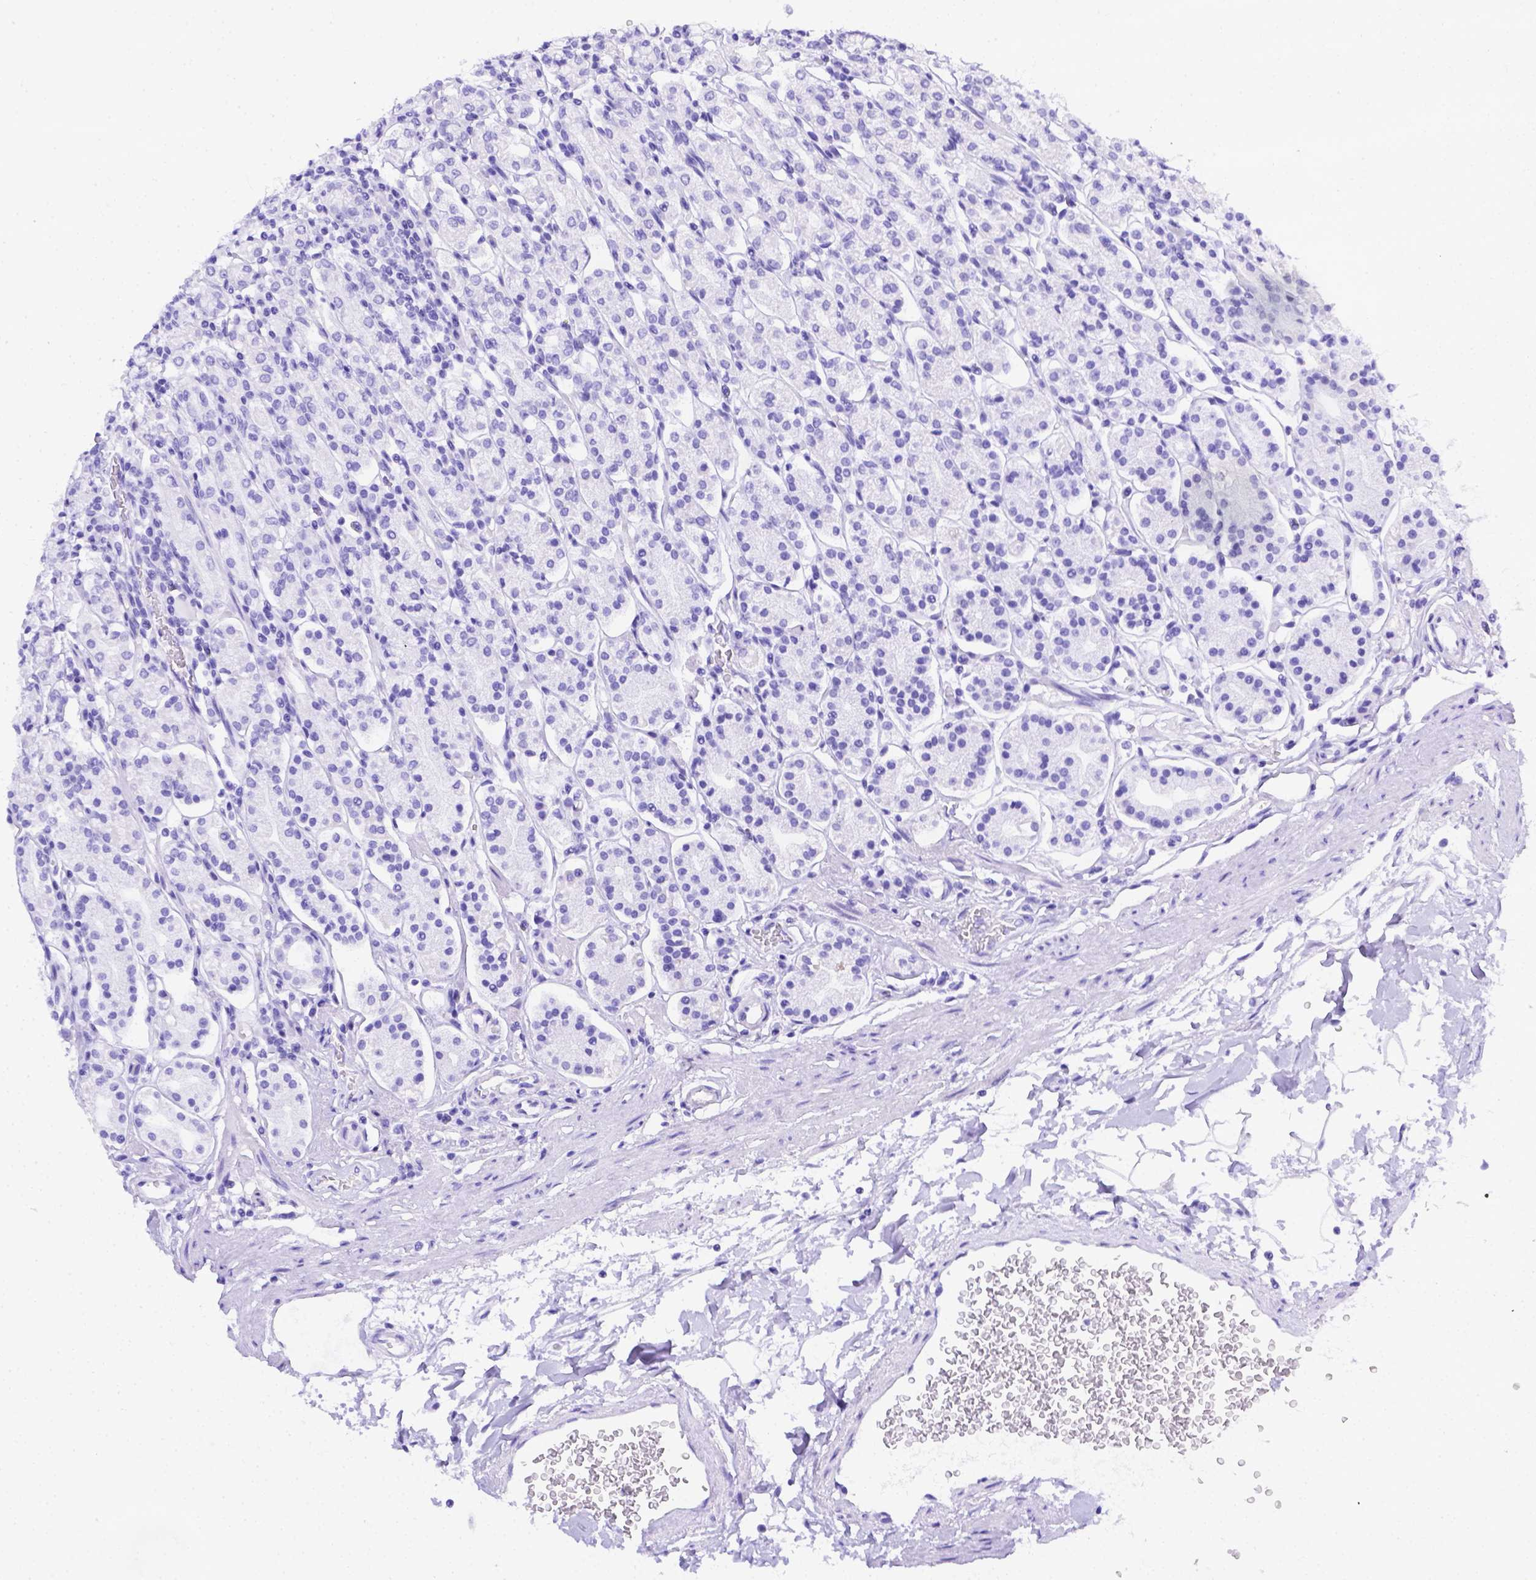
{"staining": {"intensity": "weak", "quantity": "<25%", "location": "cytoplasmic/membranous"}, "tissue": "stomach", "cell_type": "Glandular cells", "image_type": "normal", "snomed": [{"axis": "morphology", "description": "Normal tissue, NOS"}, {"axis": "topography", "description": "Stomach, upper"}, {"axis": "topography", "description": "Stomach"}], "caption": "A high-resolution micrograph shows immunohistochemistry (IHC) staining of unremarkable stomach, which shows no significant staining in glandular cells. Brightfield microscopy of immunohistochemistry (IHC) stained with DAB (brown) and hematoxylin (blue), captured at high magnification.", "gene": "DLEC1", "patient": {"sex": "male", "age": 62}}